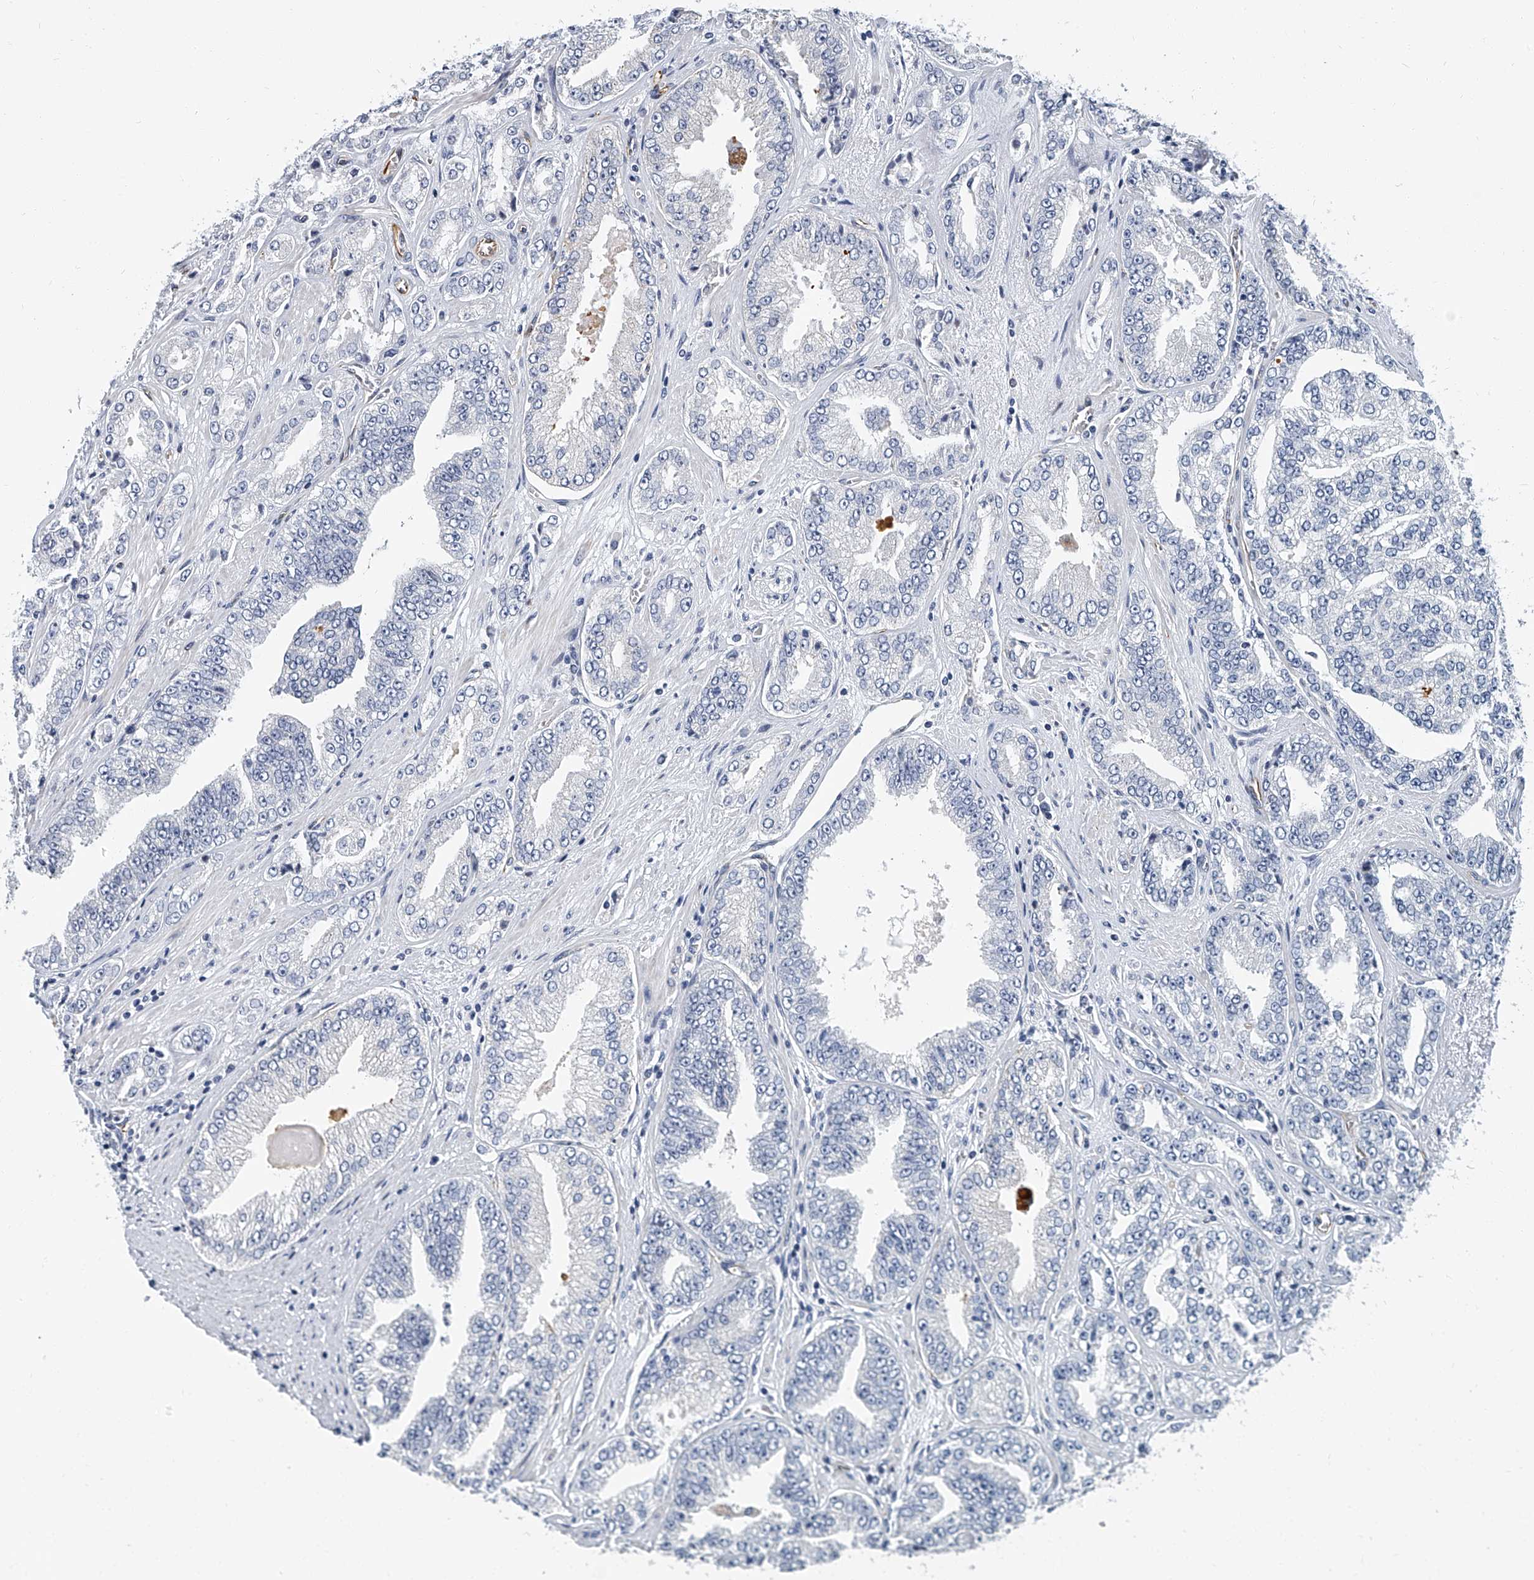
{"staining": {"intensity": "negative", "quantity": "none", "location": "none"}, "tissue": "prostate cancer", "cell_type": "Tumor cells", "image_type": "cancer", "snomed": [{"axis": "morphology", "description": "Adenocarcinoma, High grade"}, {"axis": "topography", "description": "Prostate"}], "caption": "This histopathology image is of prostate cancer (adenocarcinoma (high-grade)) stained with immunohistochemistry (IHC) to label a protein in brown with the nuclei are counter-stained blue. There is no expression in tumor cells.", "gene": "KIRREL1", "patient": {"sex": "male", "age": 71}}